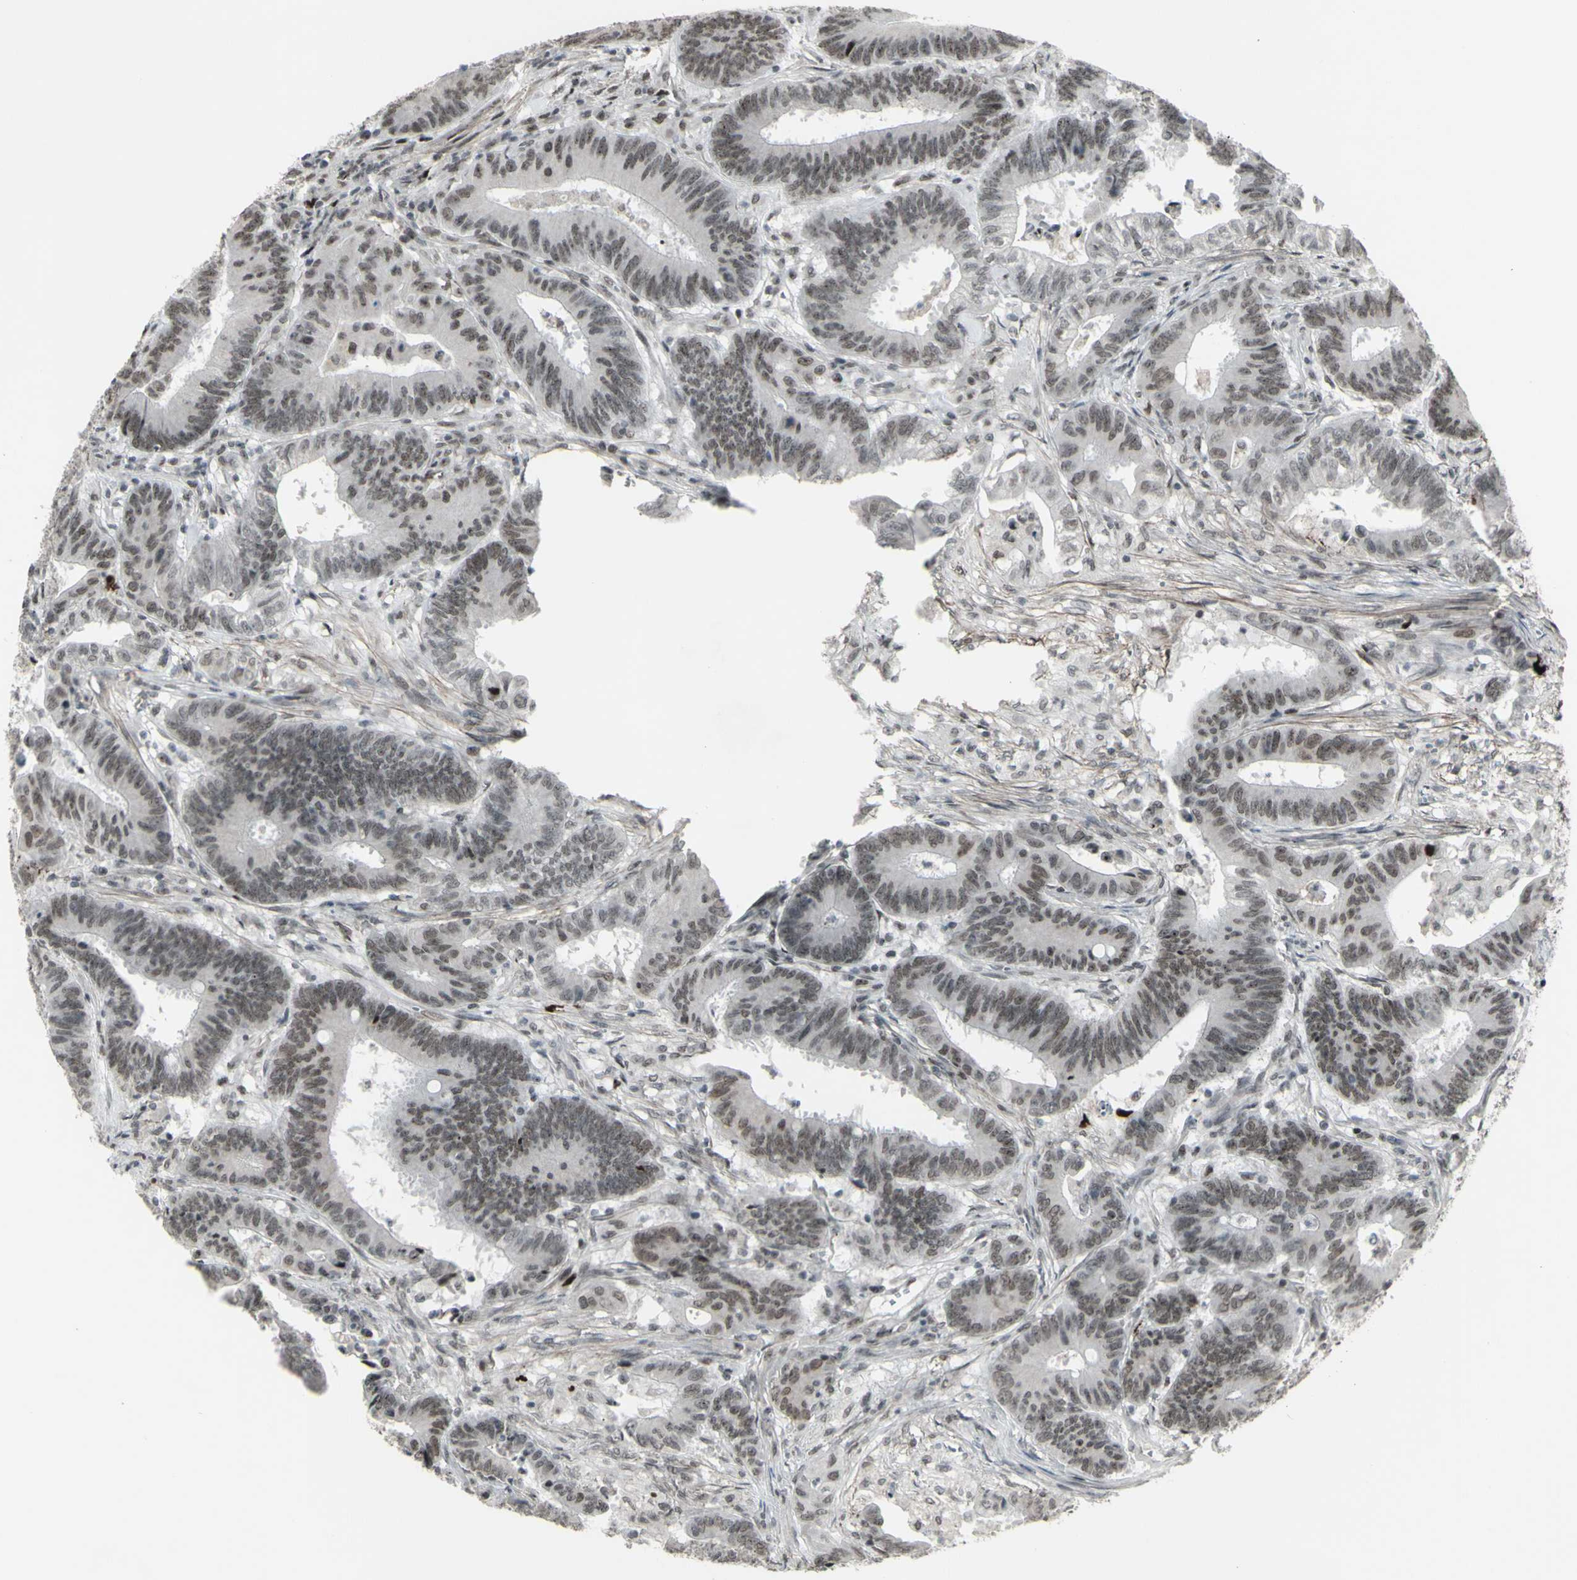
{"staining": {"intensity": "weak", "quantity": "<25%", "location": "nuclear"}, "tissue": "colorectal cancer", "cell_type": "Tumor cells", "image_type": "cancer", "snomed": [{"axis": "morphology", "description": "Adenocarcinoma, NOS"}, {"axis": "topography", "description": "Colon"}], "caption": "The IHC histopathology image has no significant staining in tumor cells of colorectal cancer (adenocarcinoma) tissue. (DAB immunohistochemistry (IHC) visualized using brightfield microscopy, high magnification).", "gene": "SUPT6H", "patient": {"sex": "male", "age": 45}}